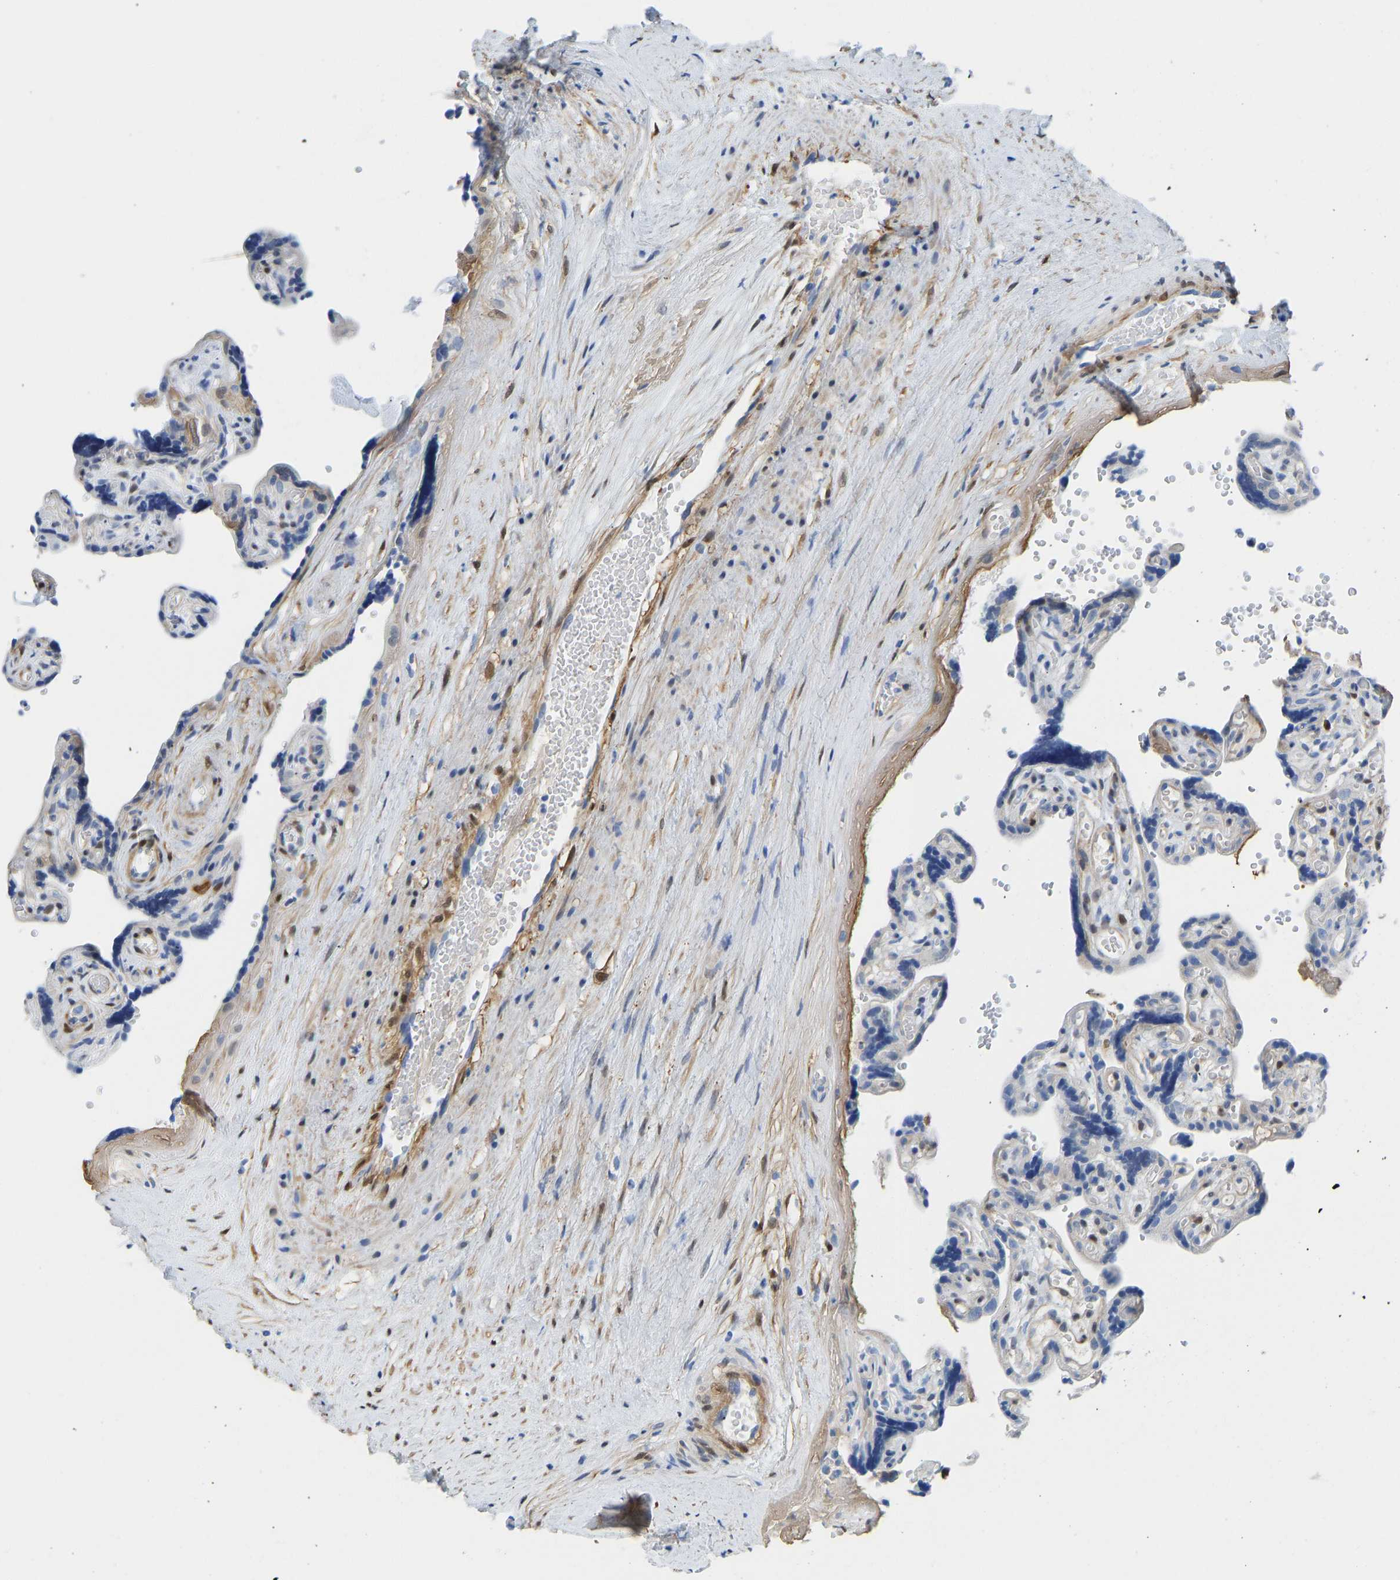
{"staining": {"intensity": "negative", "quantity": "none", "location": "none"}, "tissue": "placenta", "cell_type": "Decidual cells", "image_type": "normal", "snomed": [{"axis": "morphology", "description": "Normal tissue, NOS"}, {"axis": "topography", "description": "Placenta"}], "caption": "A photomicrograph of human placenta is negative for staining in decidual cells. (DAB immunohistochemistry, high magnification).", "gene": "NKAIN3", "patient": {"sex": "female", "age": 30}}